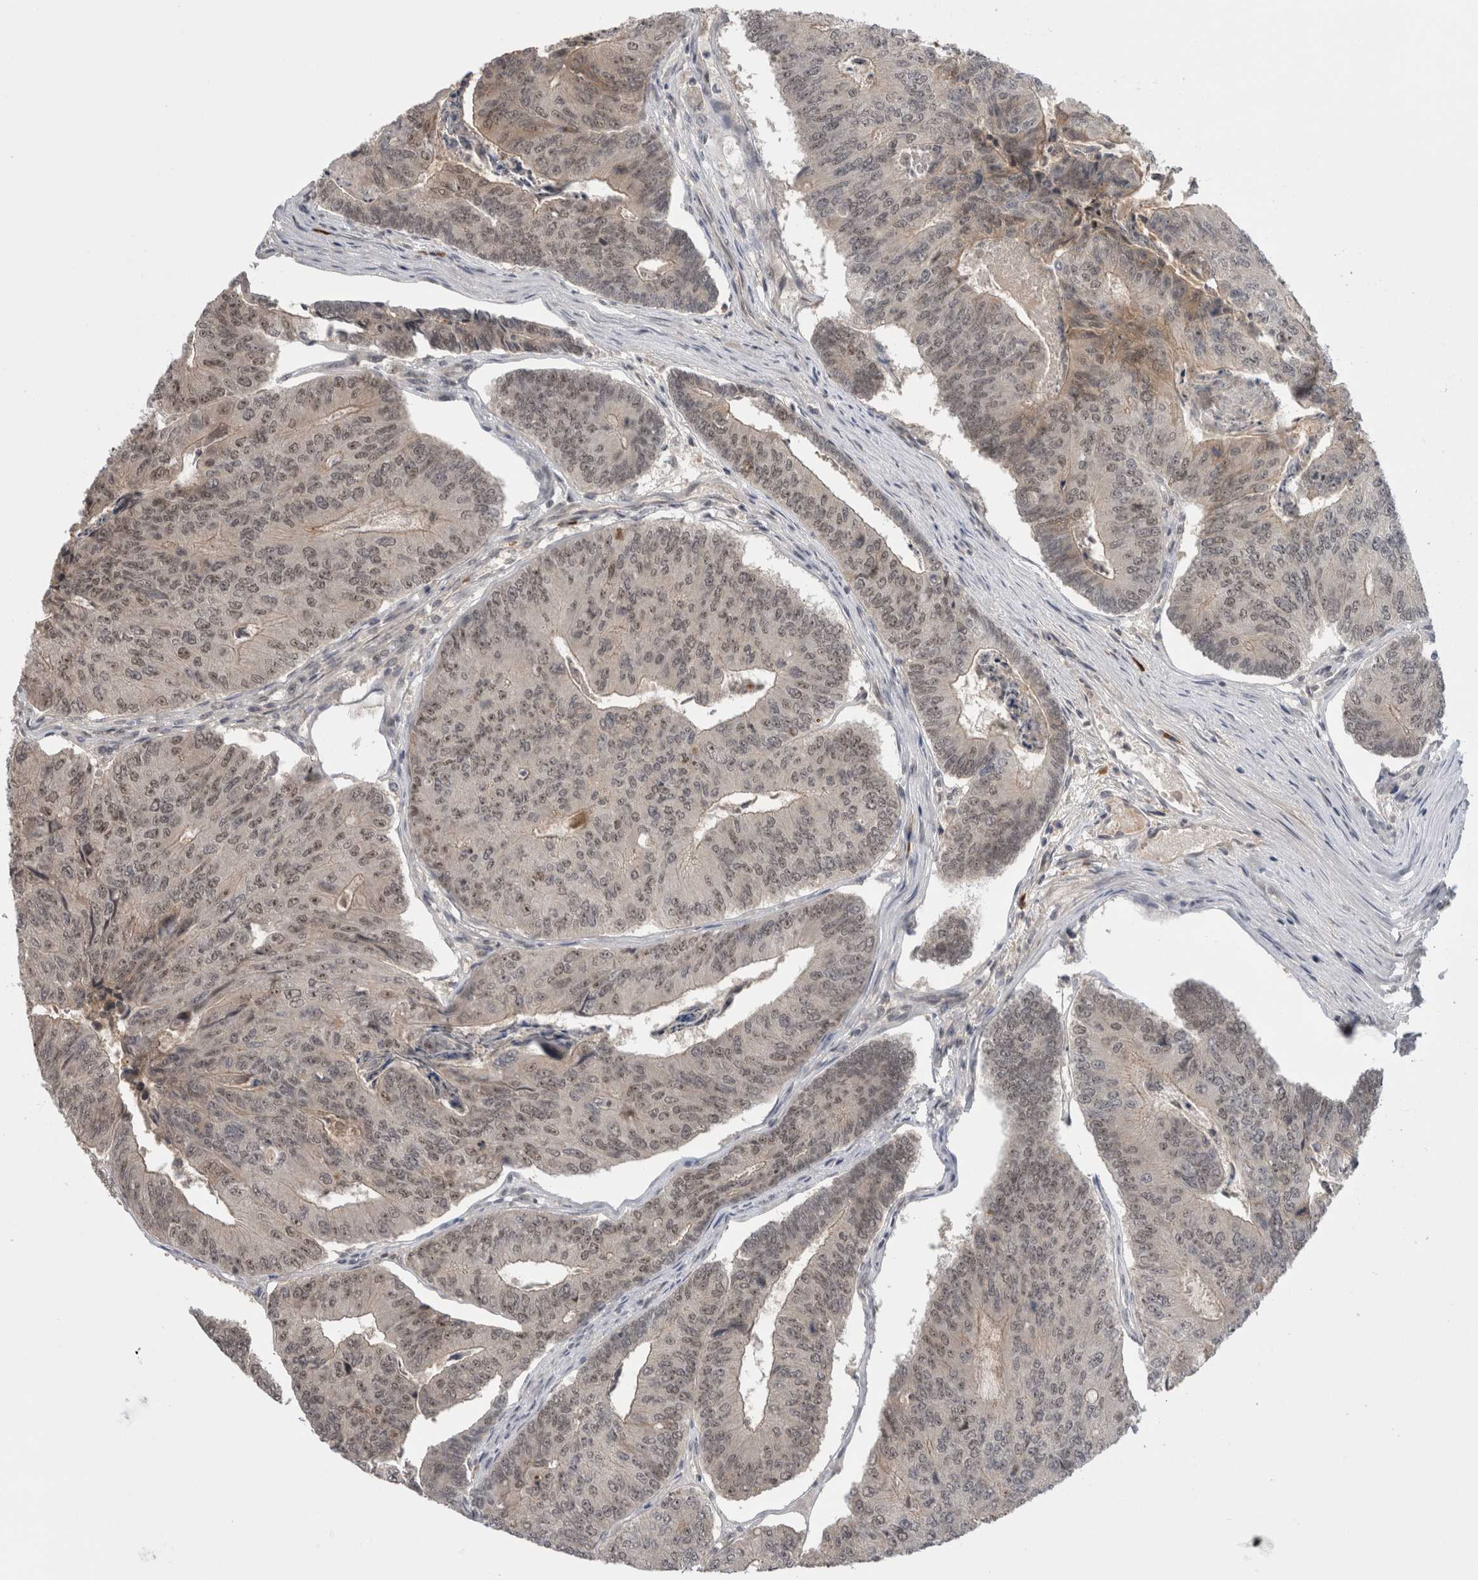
{"staining": {"intensity": "moderate", "quantity": ">75%", "location": "nuclear"}, "tissue": "colorectal cancer", "cell_type": "Tumor cells", "image_type": "cancer", "snomed": [{"axis": "morphology", "description": "Adenocarcinoma, NOS"}, {"axis": "topography", "description": "Colon"}], "caption": "Immunohistochemical staining of human colorectal adenocarcinoma exhibits moderate nuclear protein positivity in approximately >75% of tumor cells. The protein of interest is stained brown, and the nuclei are stained in blue (DAB IHC with brightfield microscopy, high magnification).", "gene": "ZNF24", "patient": {"sex": "female", "age": 67}}